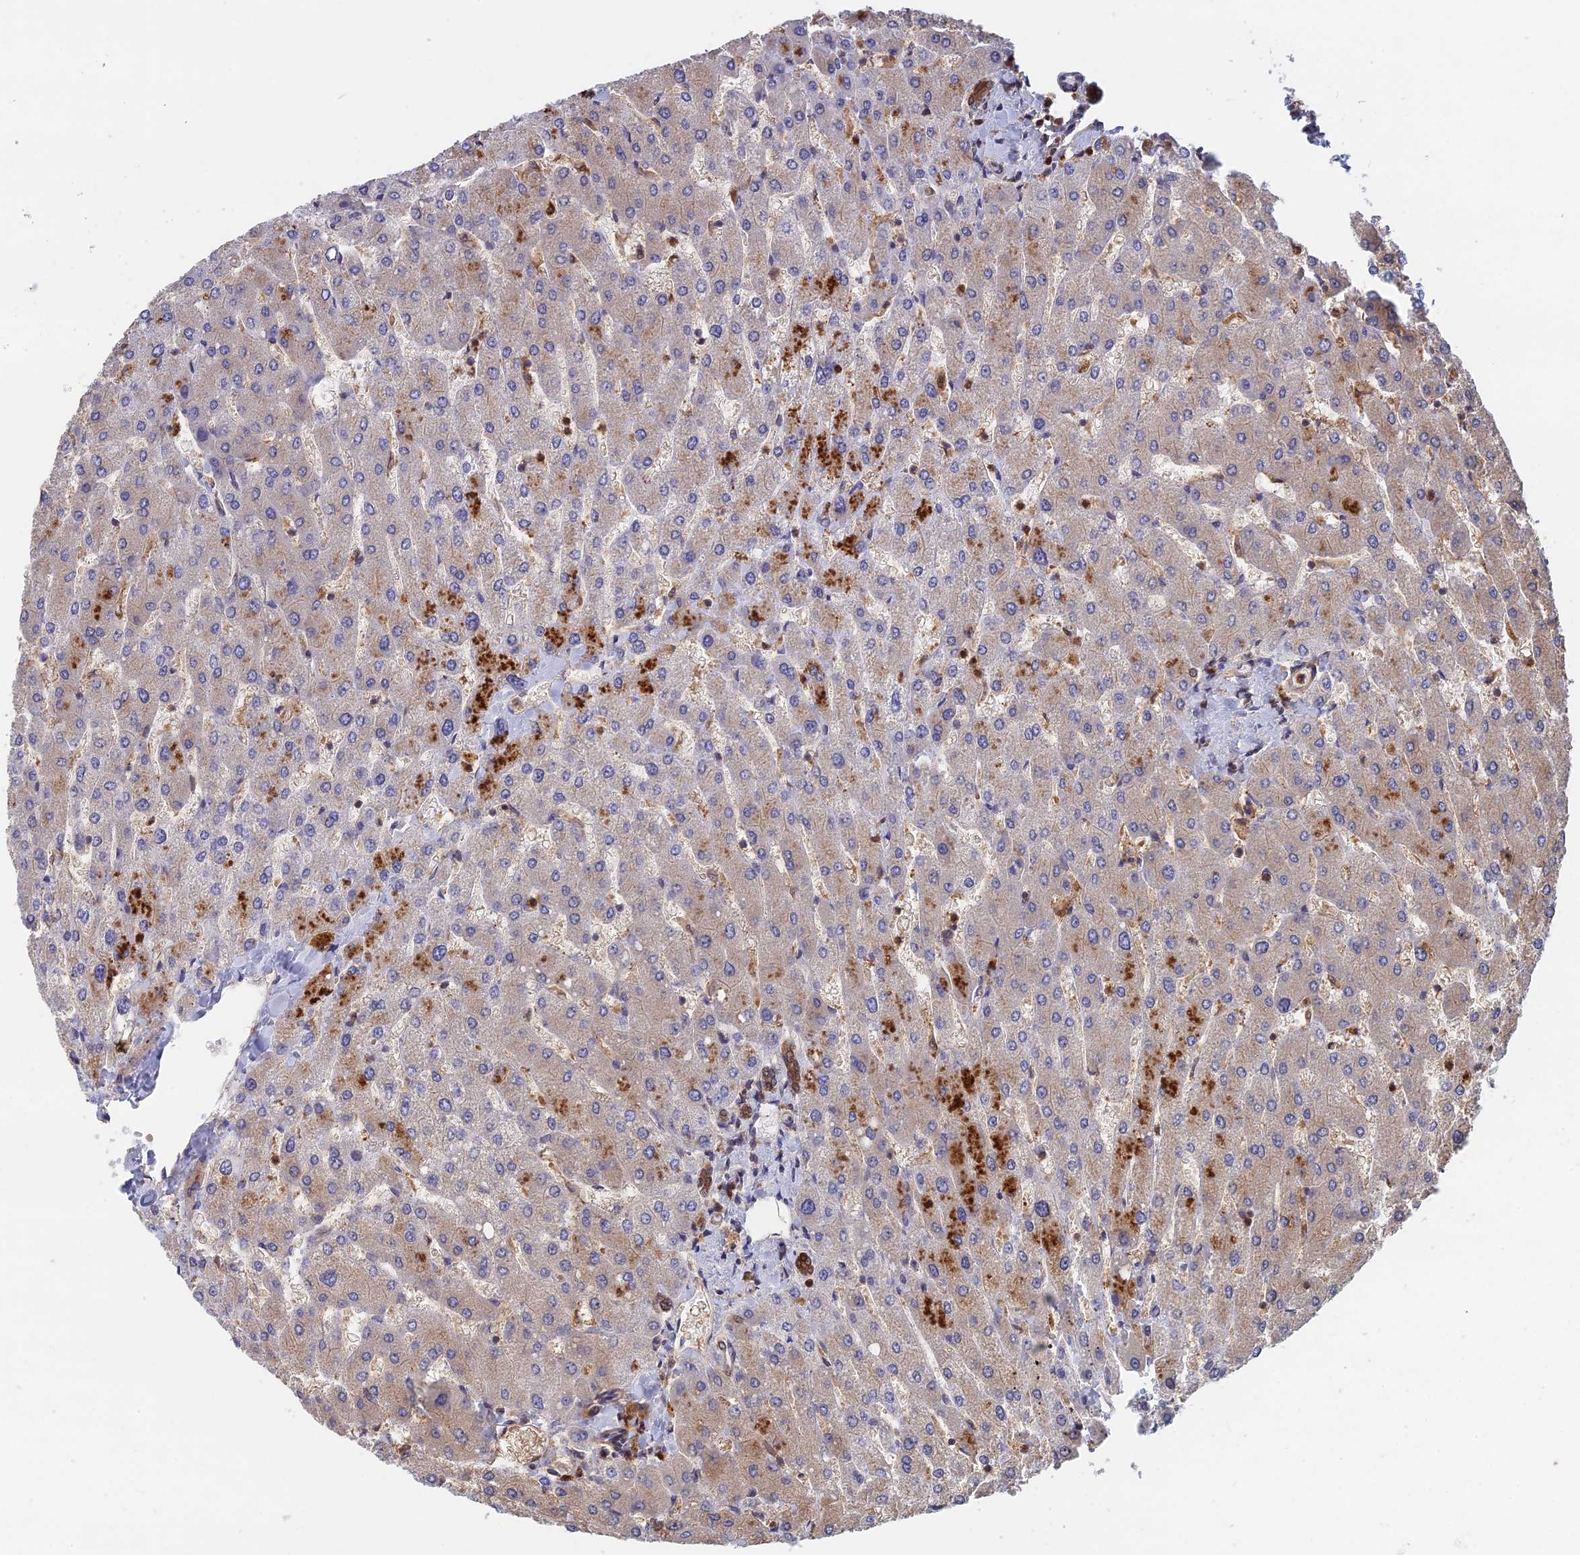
{"staining": {"intensity": "moderate", "quantity": ">75%", "location": "cytoplasmic/membranous"}, "tissue": "liver", "cell_type": "Cholangiocytes", "image_type": "normal", "snomed": [{"axis": "morphology", "description": "Normal tissue, NOS"}, {"axis": "topography", "description": "Liver"}], "caption": "Cholangiocytes exhibit medium levels of moderate cytoplasmic/membranous expression in about >75% of cells in unremarkable human liver. The protein of interest is shown in brown color, while the nuclei are stained blue.", "gene": "BLVRA", "patient": {"sex": "male", "age": 55}}